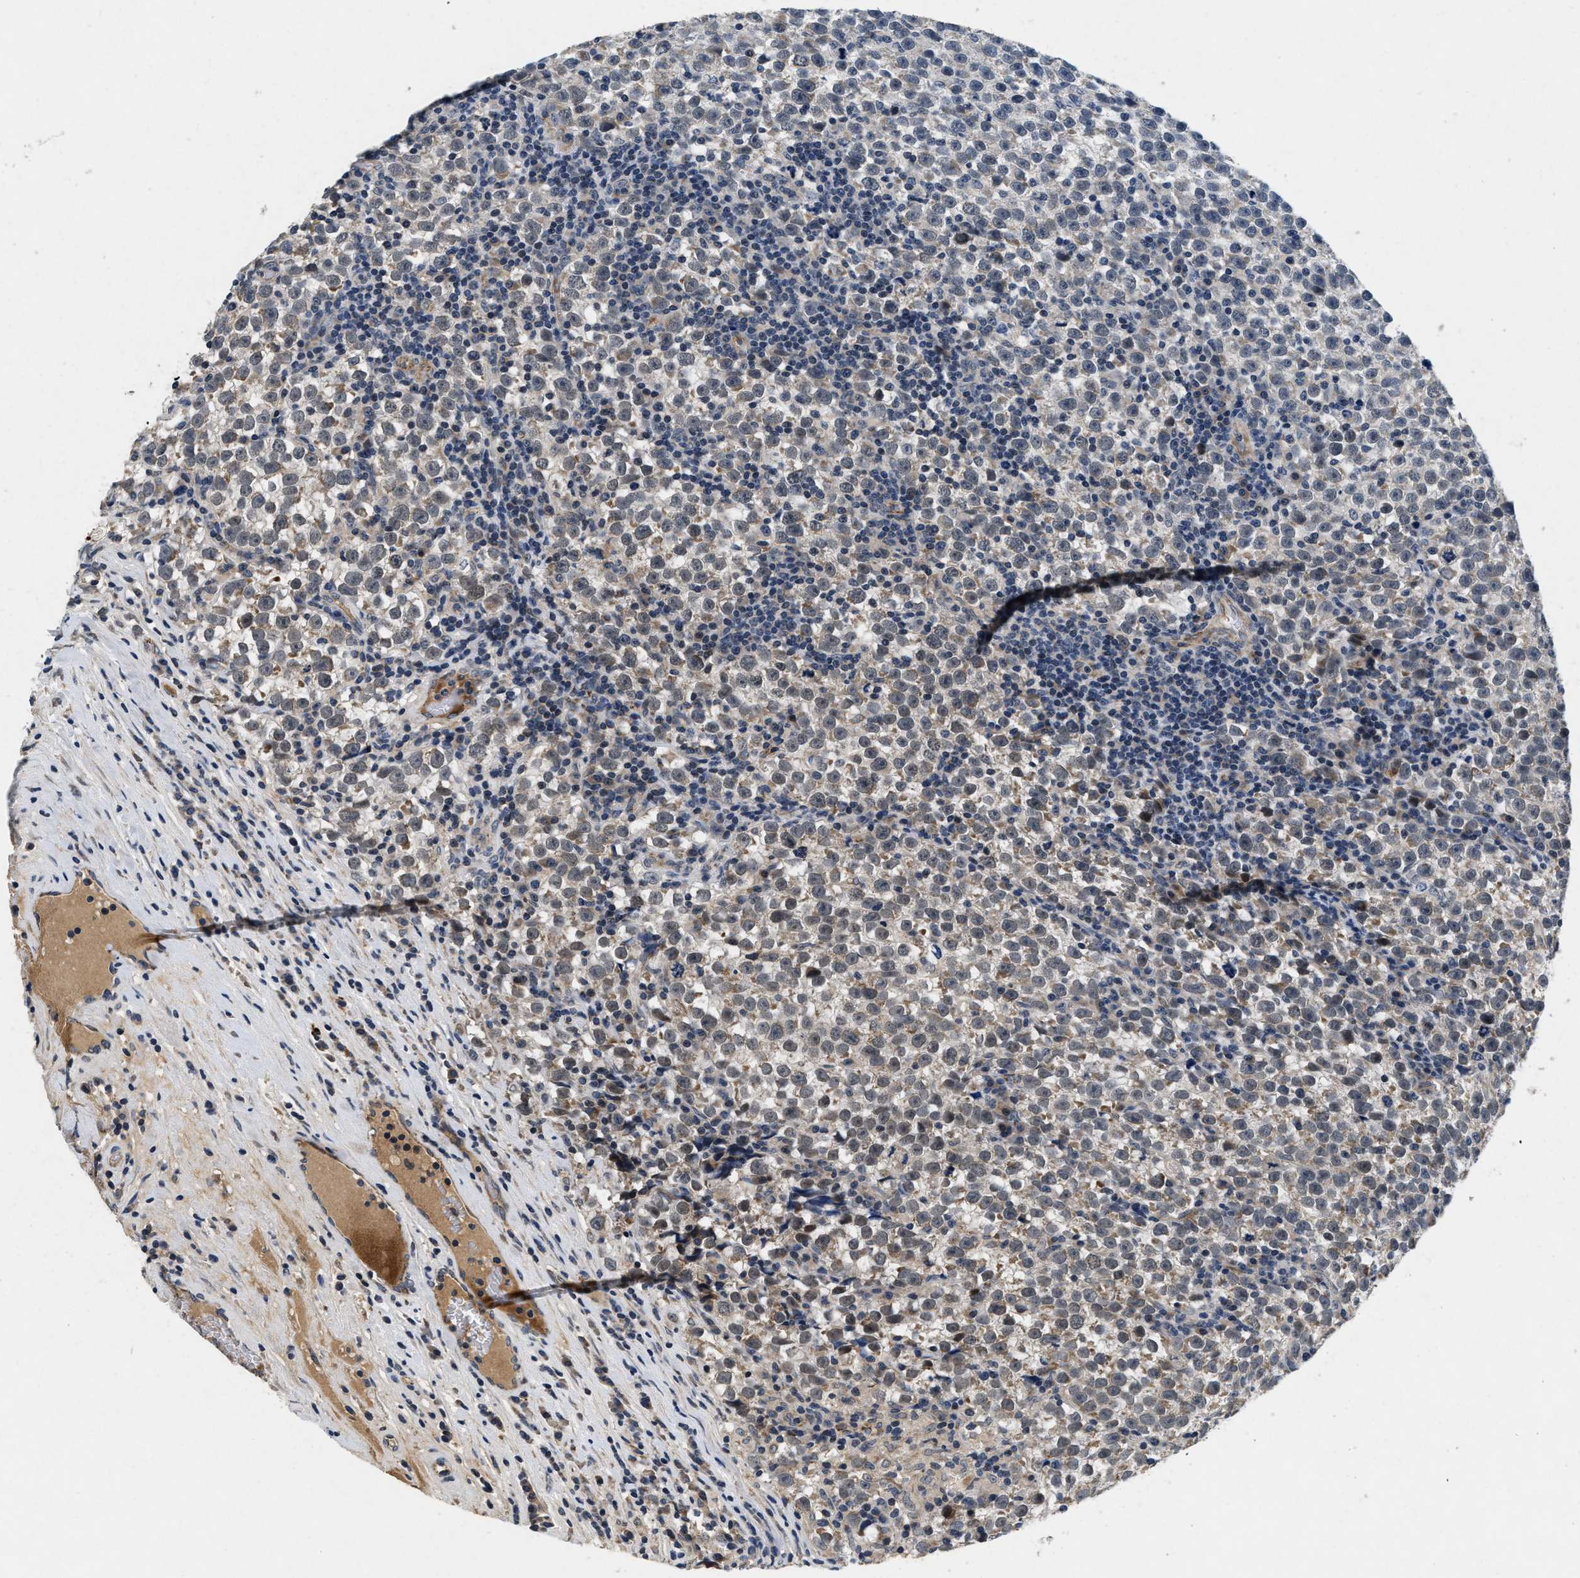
{"staining": {"intensity": "weak", "quantity": ">75%", "location": "cytoplasmic/membranous"}, "tissue": "testis cancer", "cell_type": "Tumor cells", "image_type": "cancer", "snomed": [{"axis": "morphology", "description": "Normal tissue, NOS"}, {"axis": "morphology", "description": "Seminoma, NOS"}, {"axis": "topography", "description": "Testis"}], "caption": "The immunohistochemical stain highlights weak cytoplasmic/membranous positivity in tumor cells of testis cancer (seminoma) tissue. The protein is stained brown, and the nuclei are stained in blue (DAB (3,3'-diaminobenzidine) IHC with brightfield microscopy, high magnification).", "gene": "PDP1", "patient": {"sex": "male", "age": 43}}